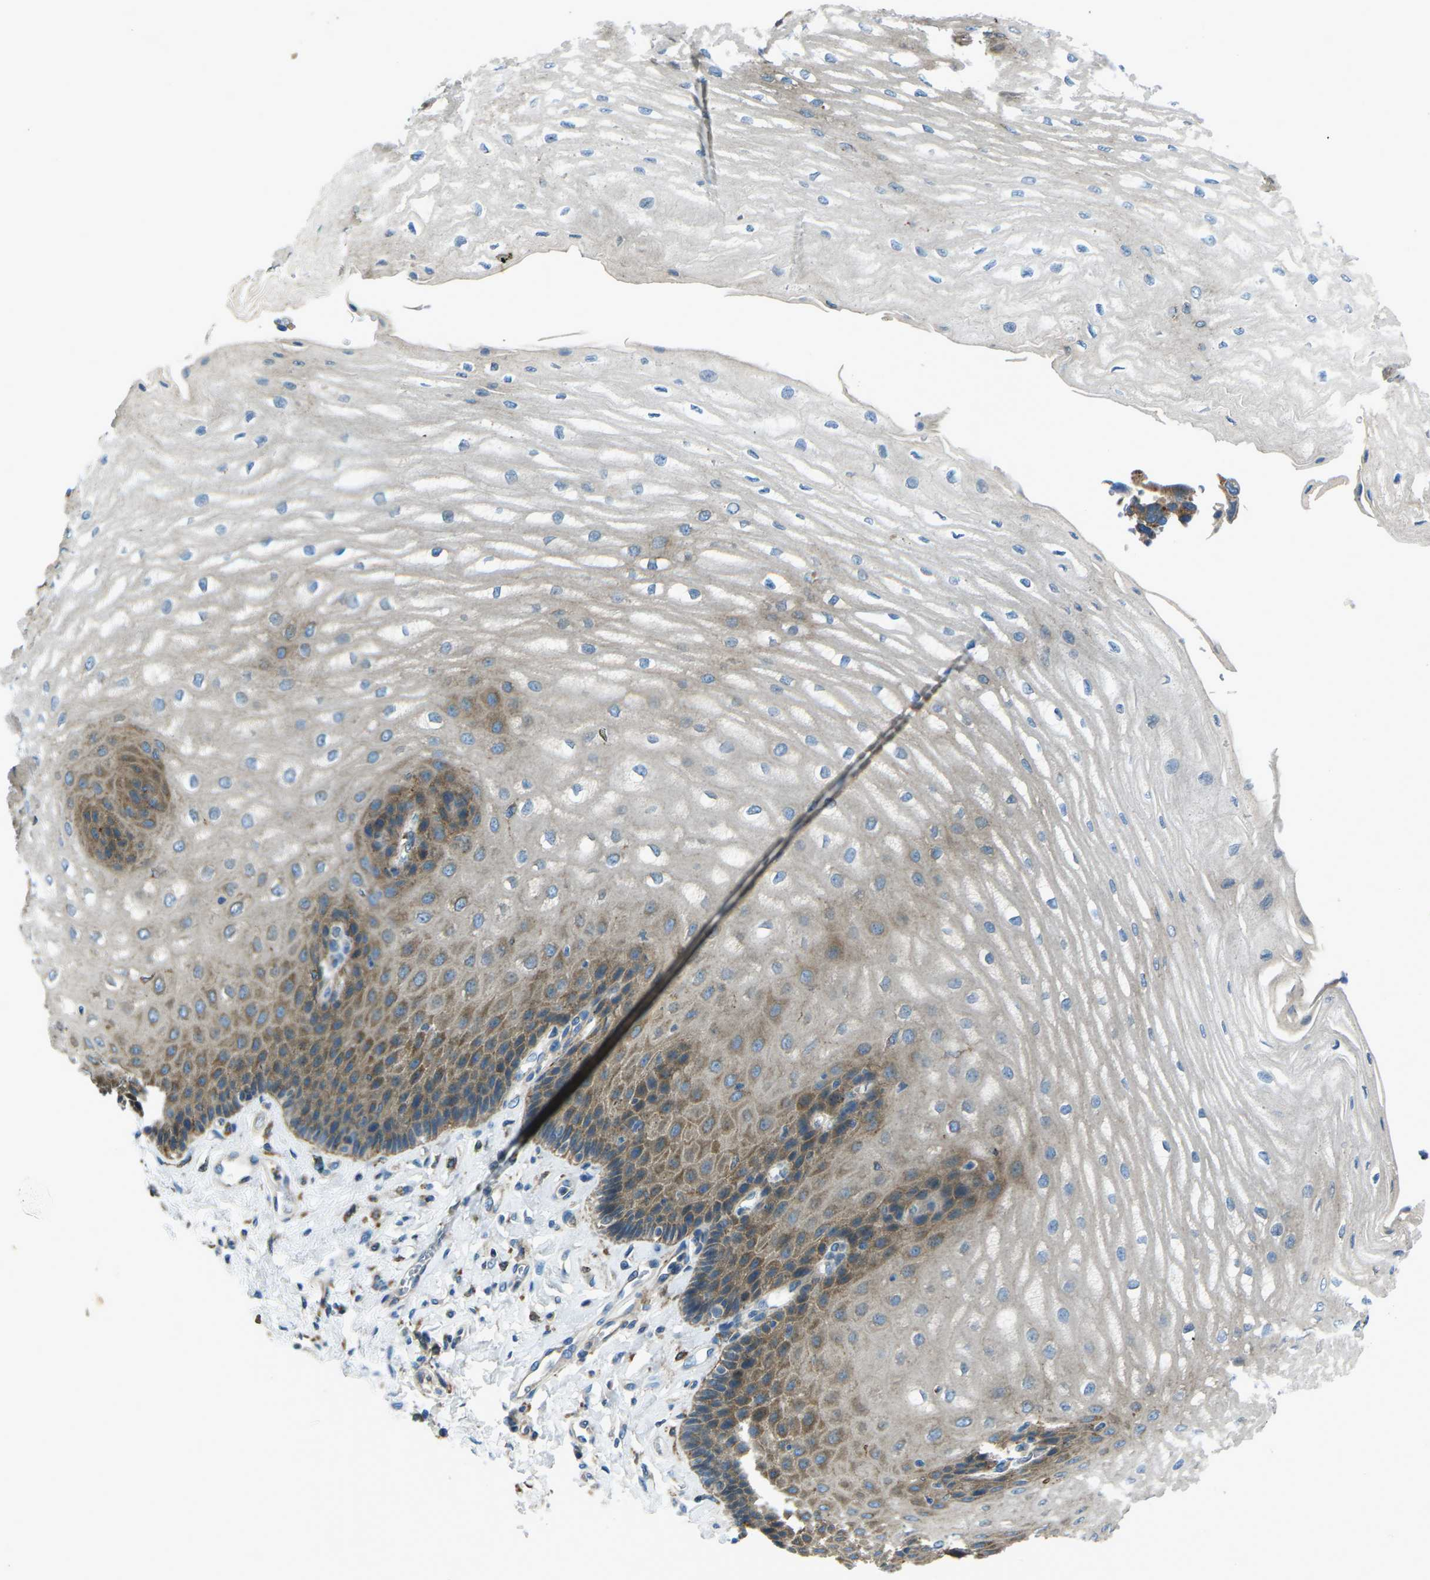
{"staining": {"intensity": "moderate", "quantity": "25%-75%", "location": "cytoplasmic/membranous"}, "tissue": "esophagus", "cell_type": "Squamous epithelial cells", "image_type": "normal", "snomed": [{"axis": "morphology", "description": "Normal tissue, NOS"}, {"axis": "topography", "description": "Esophagus"}], "caption": "Esophagus stained for a protein (brown) demonstrates moderate cytoplasmic/membranous positive positivity in approximately 25%-75% of squamous epithelial cells.", "gene": "CDK17", "patient": {"sex": "male", "age": 54}}